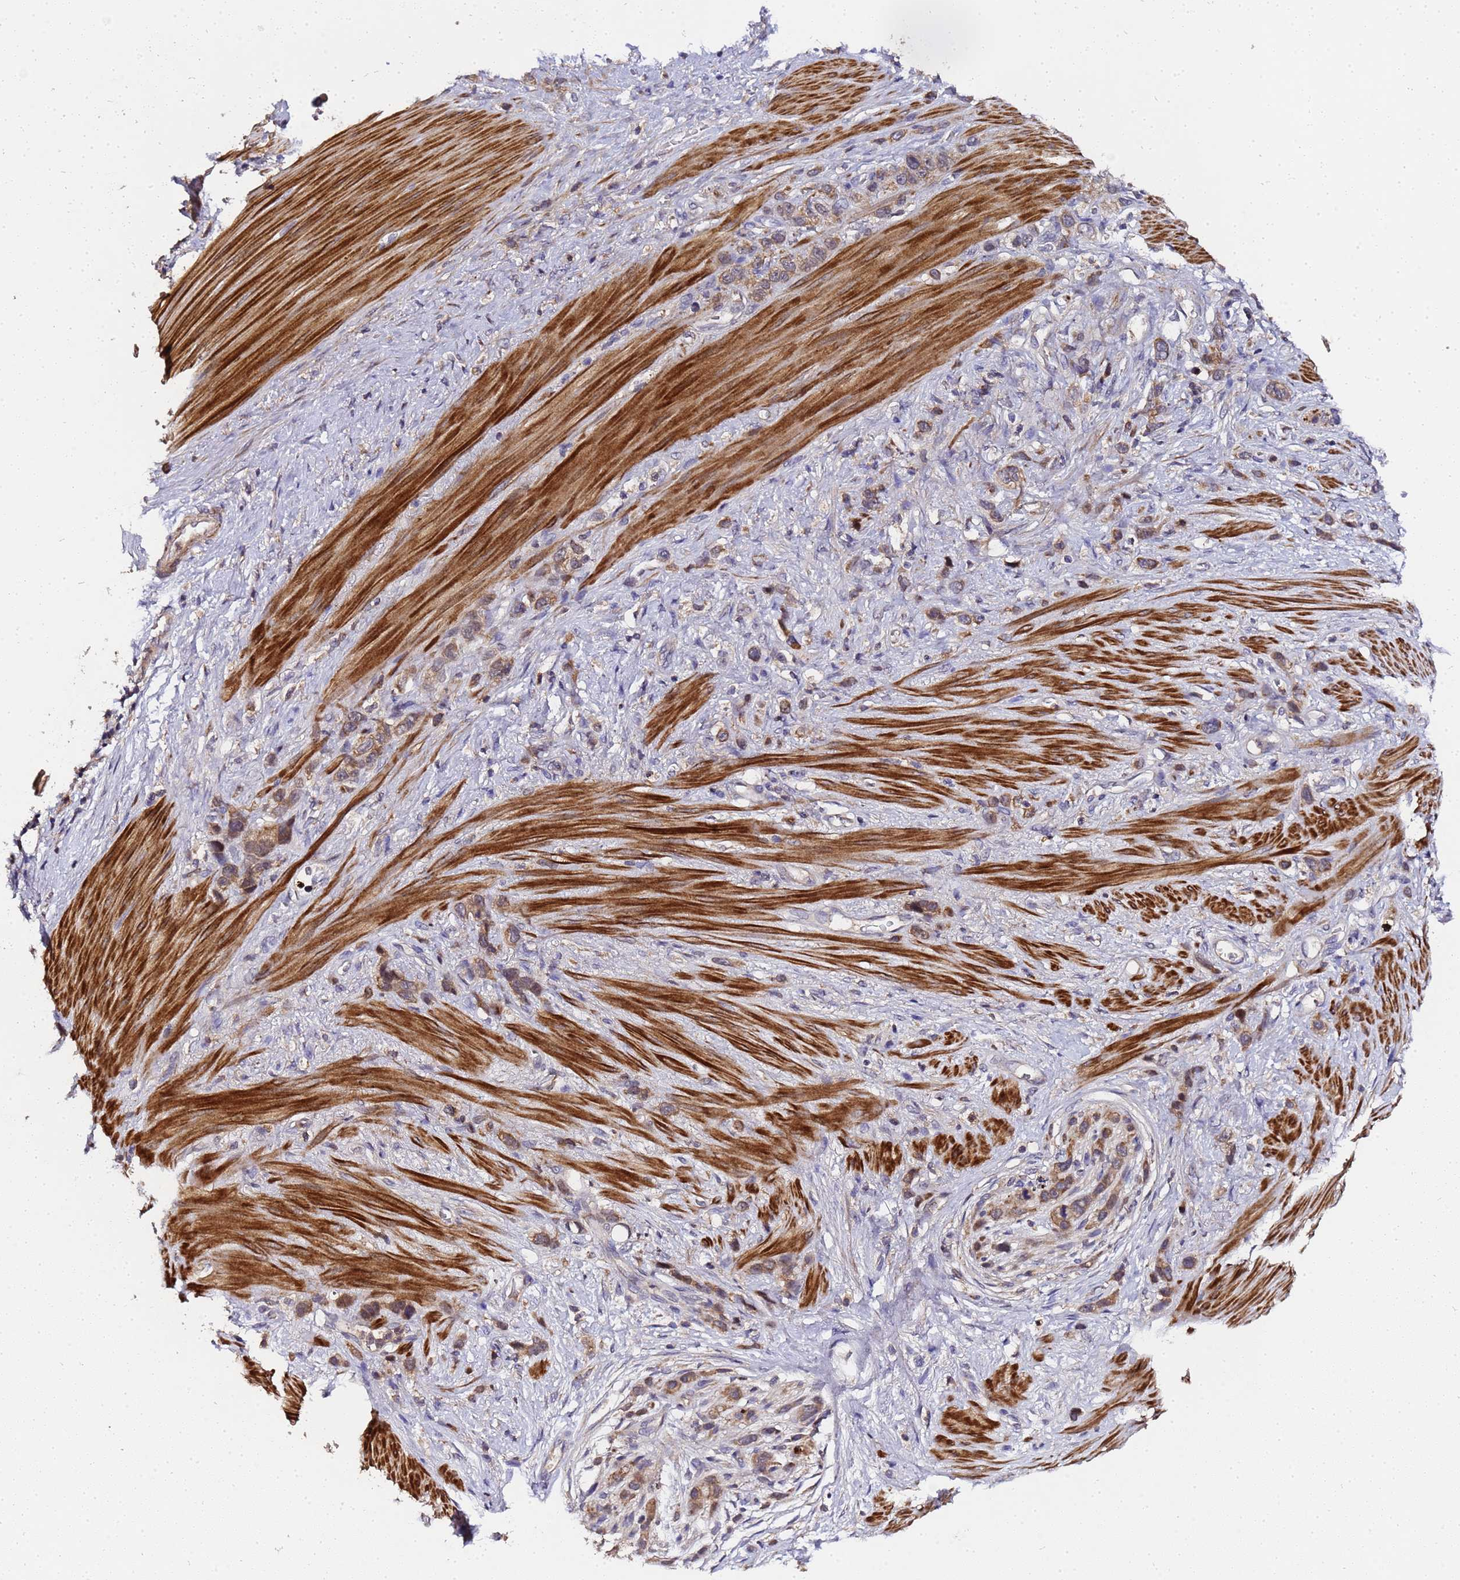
{"staining": {"intensity": "weak", "quantity": "25%-75%", "location": "cytoplasmic/membranous"}, "tissue": "stomach cancer", "cell_type": "Tumor cells", "image_type": "cancer", "snomed": [{"axis": "morphology", "description": "Adenocarcinoma, NOS"}, {"axis": "morphology", "description": "Adenocarcinoma, High grade"}, {"axis": "topography", "description": "Stomach, upper"}, {"axis": "topography", "description": "Stomach, lower"}], "caption": "Immunohistochemistry (IHC) histopathology image of neoplastic tissue: human high-grade adenocarcinoma (stomach) stained using immunohistochemistry displays low levels of weak protein expression localized specifically in the cytoplasmic/membranous of tumor cells, appearing as a cytoplasmic/membranous brown color.", "gene": "LGI4", "patient": {"sex": "female", "age": 65}}